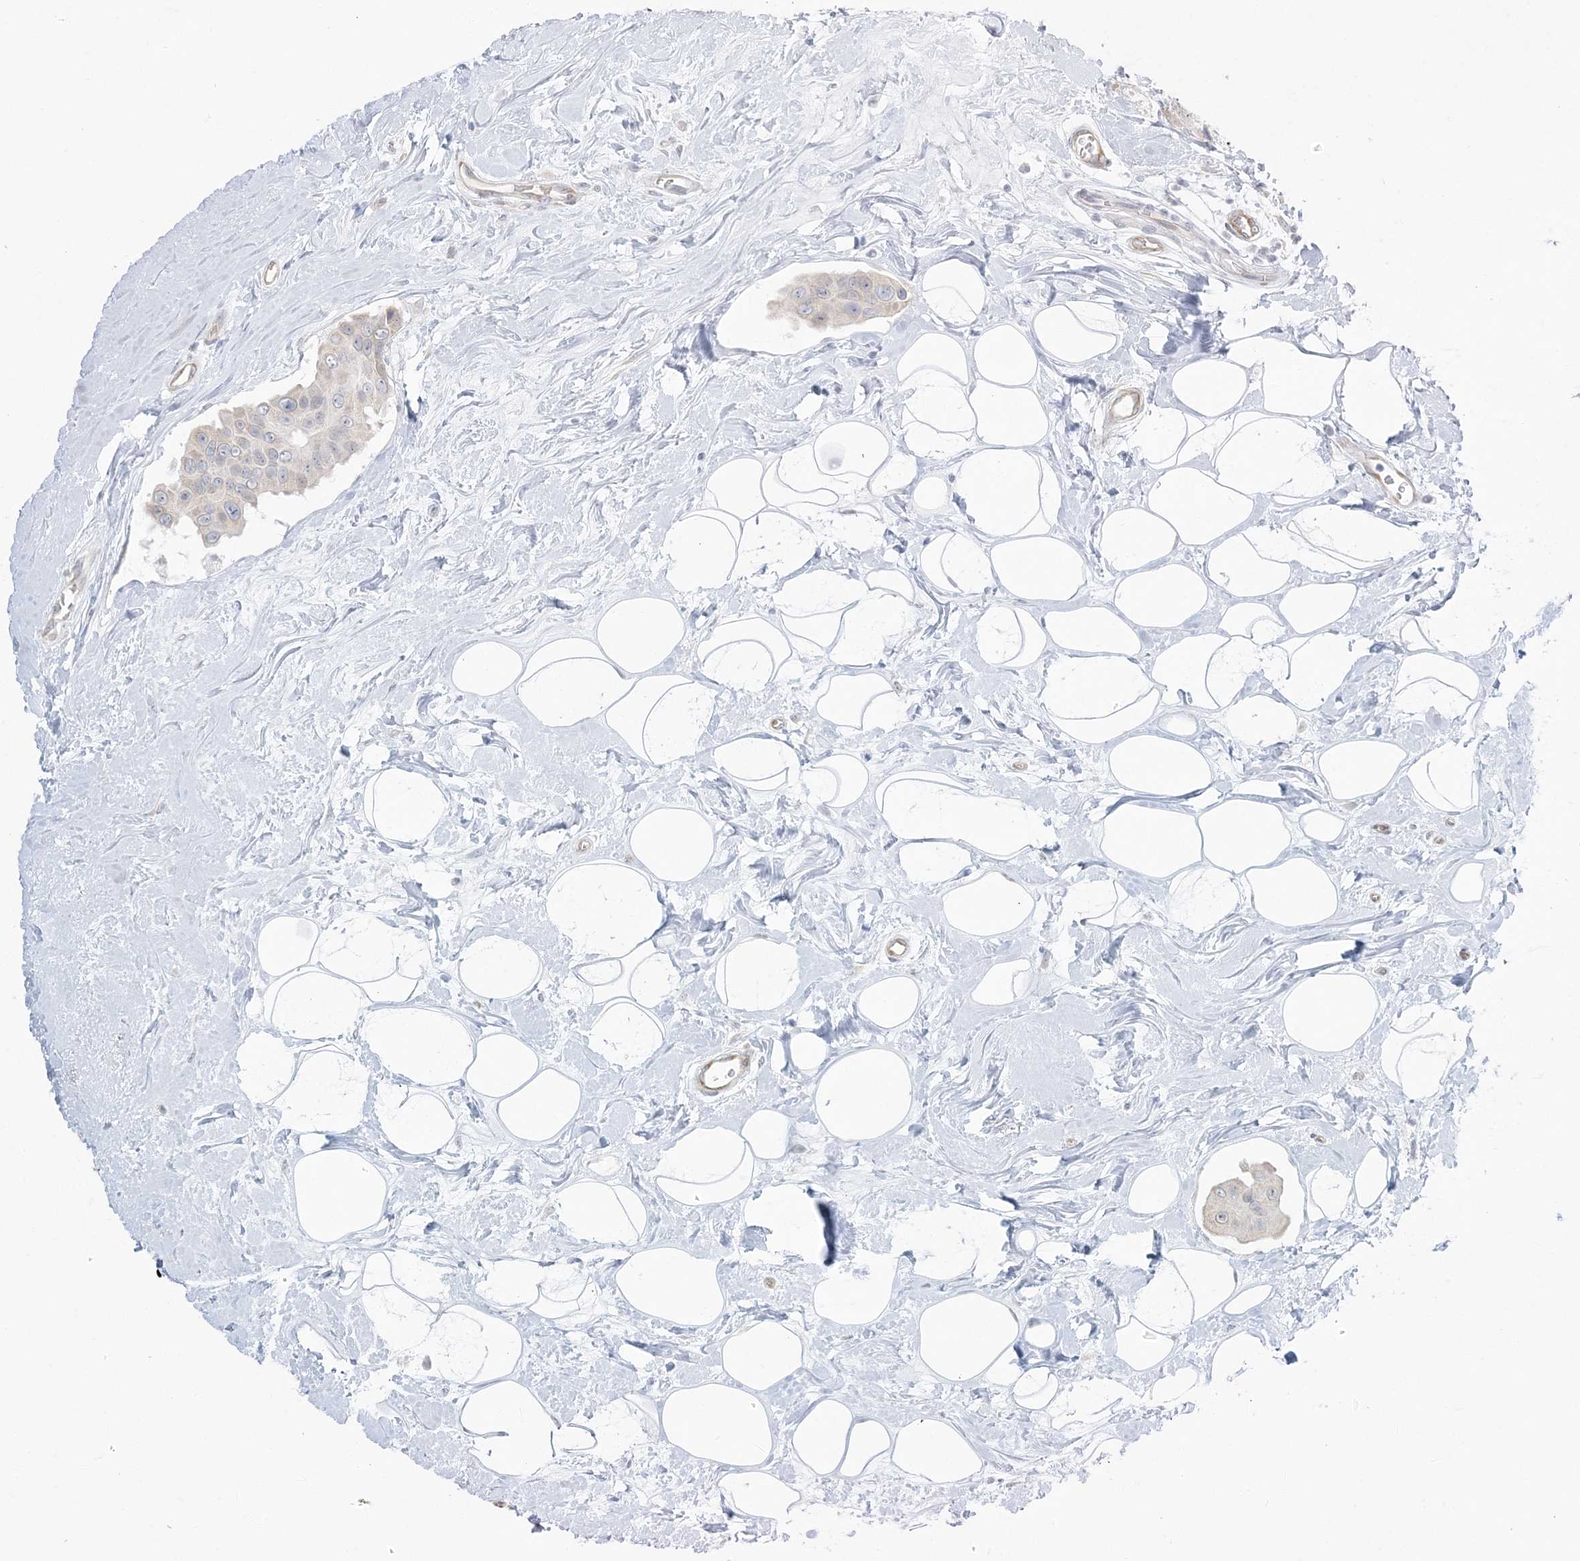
{"staining": {"intensity": "negative", "quantity": "none", "location": "none"}, "tissue": "breast cancer", "cell_type": "Tumor cells", "image_type": "cancer", "snomed": [{"axis": "morphology", "description": "Normal tissue, NOS"}, {"axis": "morphology", "description": "Duct carcinoma"}, {"axis": "topography", "description": "Breast"}], "caption": "Immunohistochemistry histopathology image of neoplastic tissue: breast infiltrating ductal carcinoma stained with DAB displays no significant protein staining in tumor cells.", "gene": "ZC3H6", "patient": {"sex": "female", "age": 39}}